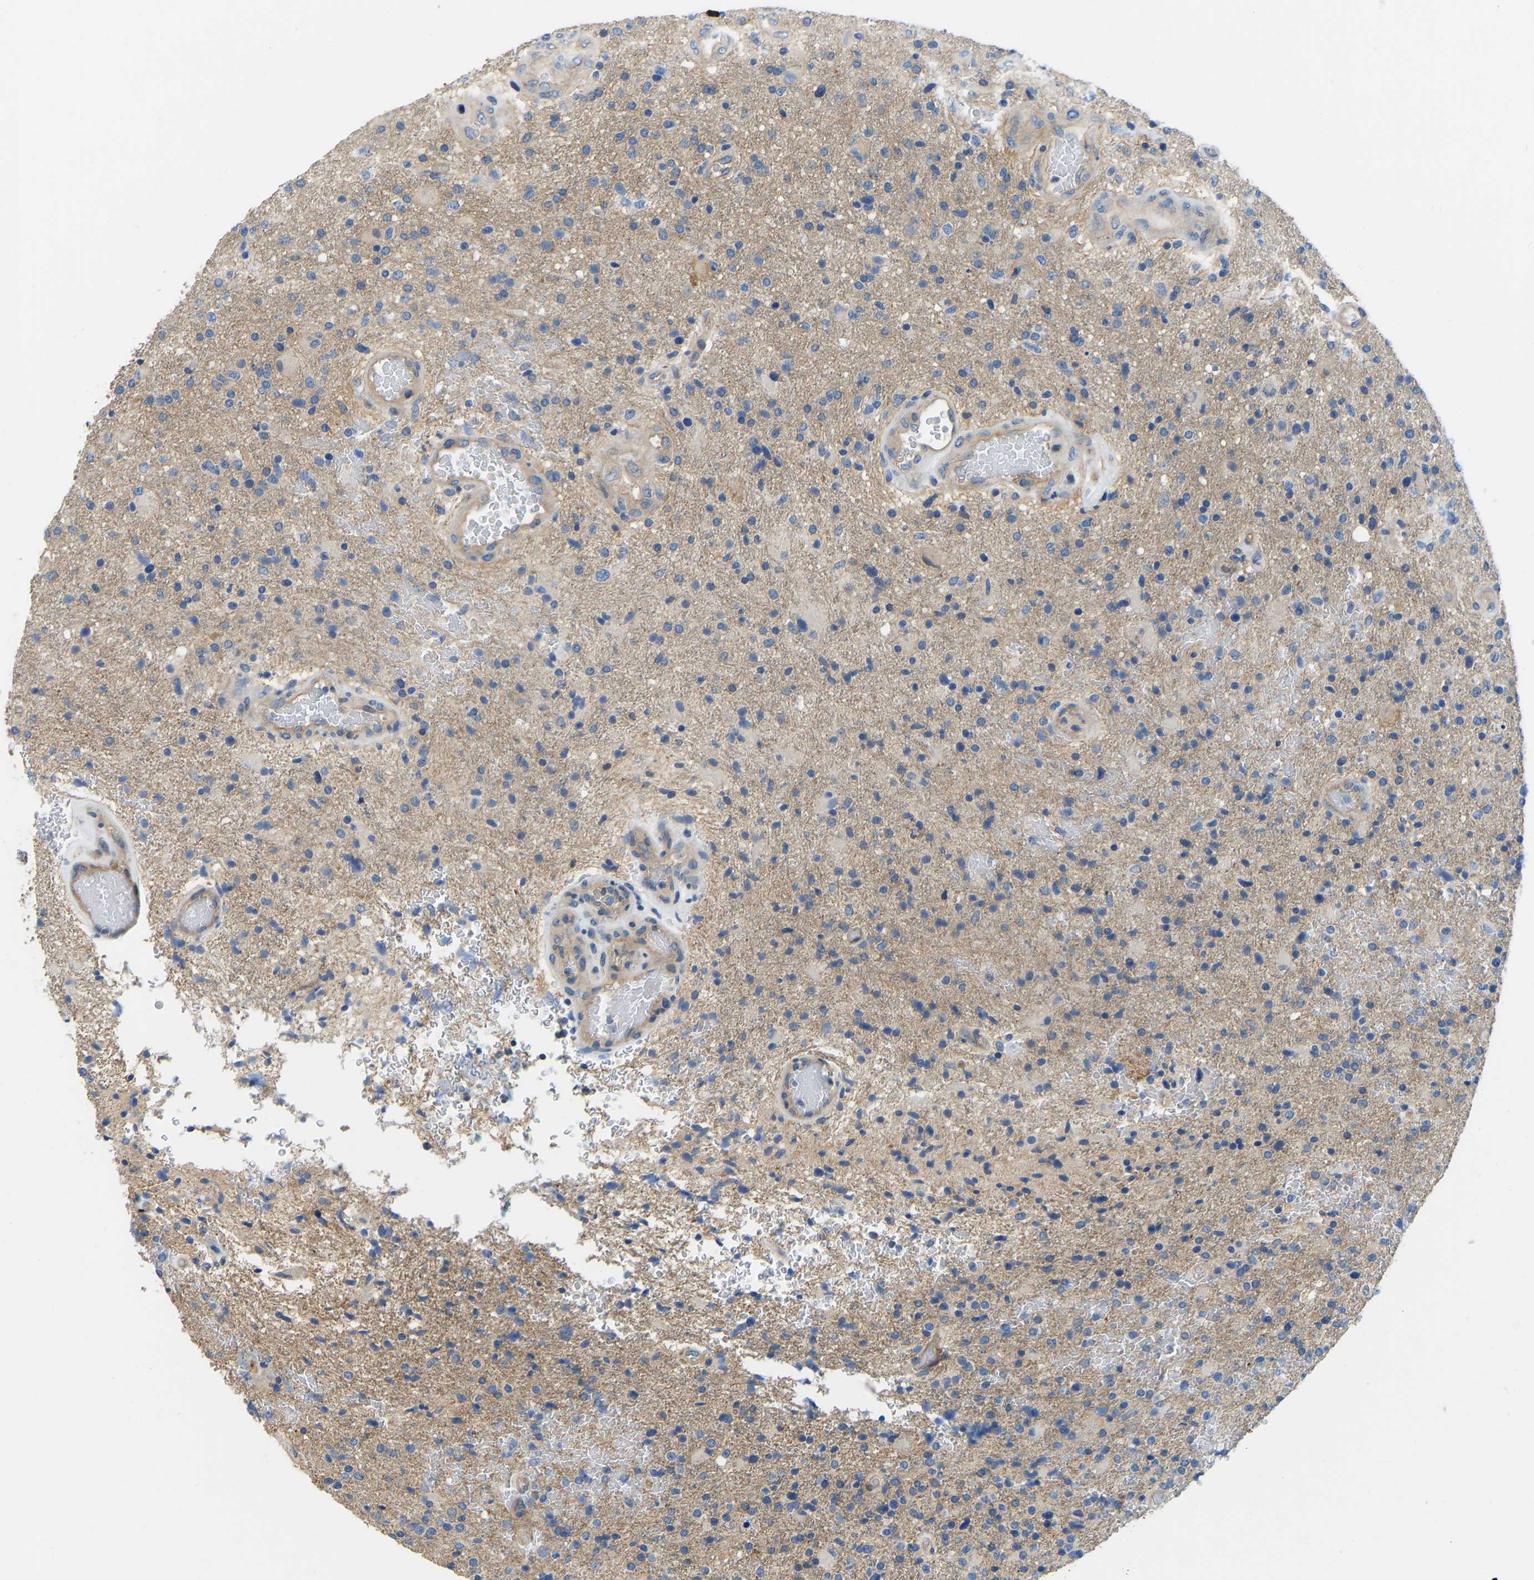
{"staining": {"intensity": "weak", "quantity": "<25%", "location": "cytoplasmic/membranous"}, "tissue": "glioma", "cell_type": "Tumor cells", "image_type": "cancer", "snomed": [{"axis": "morphology", "description": "Glioma, malignant, High grade"}, {"axis": "topography", "description": "Brain"}], "caption": "DAB (3,3'-diaminobenzidine) immunohistochemical staining of human malignant high-grade glioma shows no significant expression in tumor cells.", "gene": "CHAD", "patient": {"sex": "male", "age": 72}}